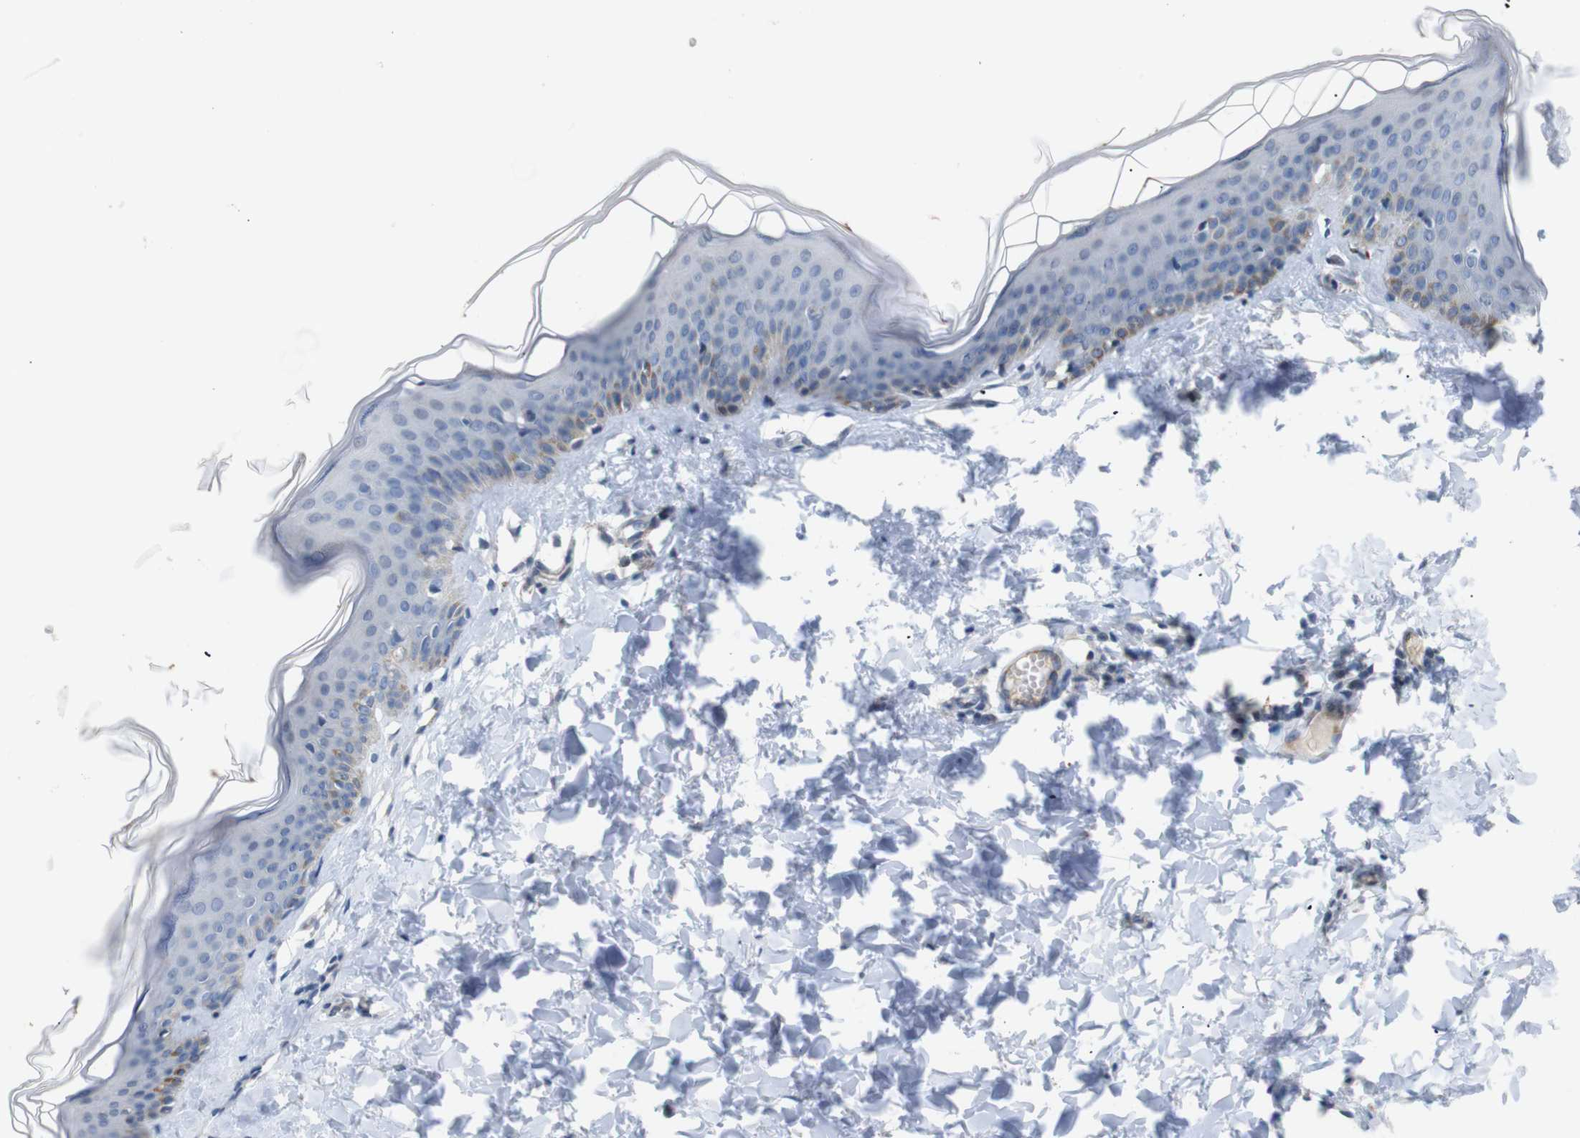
{"staining": {"intensity": "negative", "quantity": "none", "location": "none"}, "tissue": "skin", "cell_type": "Fibroblasts", "image_type": "normal", "snomed": [{"axis": "morphology", "description": "Normal tissue, NOS"}, {"axis": "topography", "description": "Skin"}], "caption": "This is an immunohistochemistry micrograph of normal human skin. There is no expression in fibroblasts.", "gene": "CHRM5", "patient": {"sex": "female", "age": 17}}